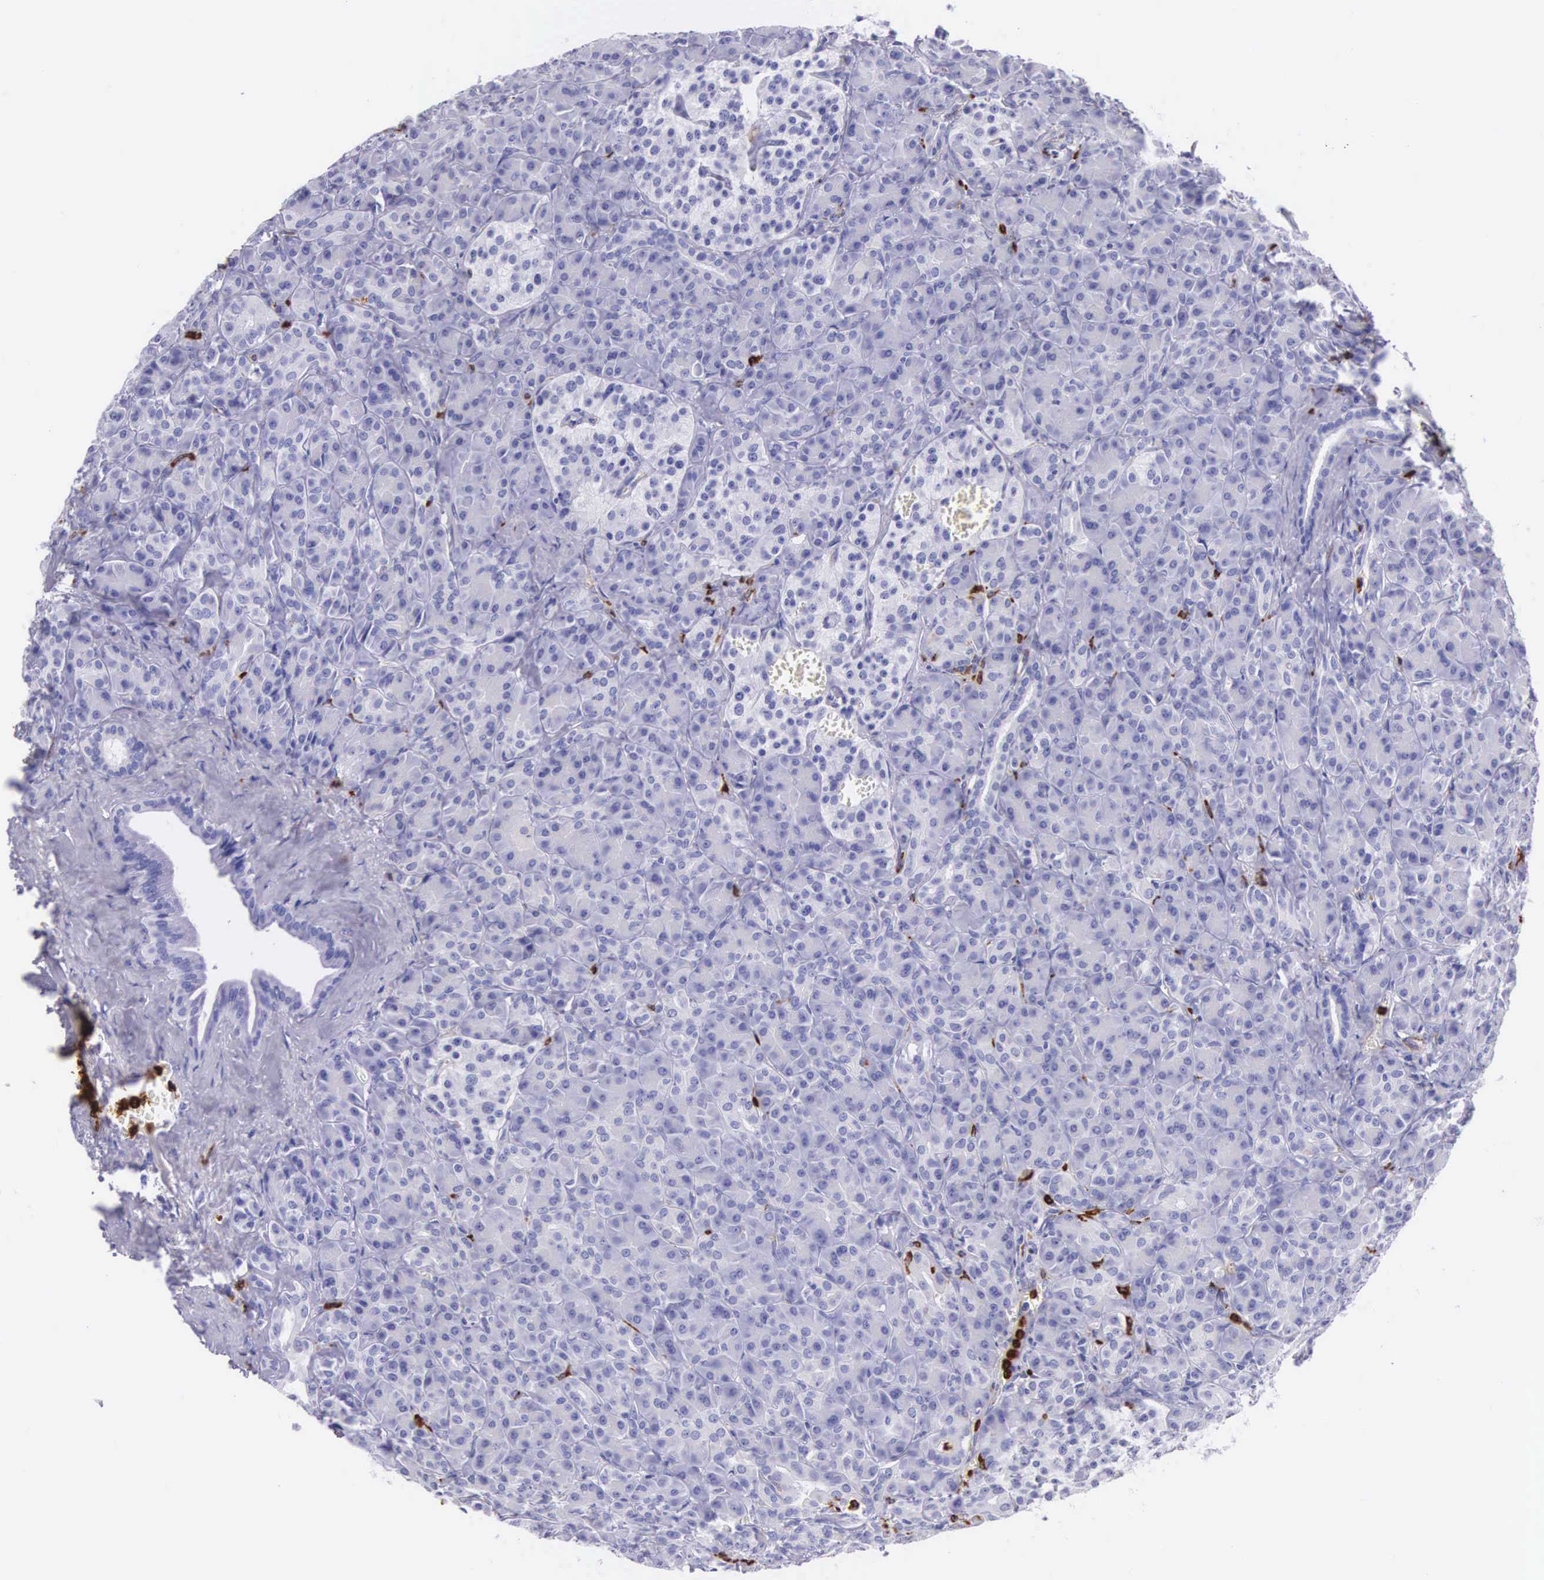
{"staining": {"intensity": "negative", "quantity": "none", "location": "none"}, "tissue": "pancreas", "cell_type": "Exocrine glandular cells", "image_type": "normal", "snomed": [{"axis": "morphology", "description": "Normal tissue, NOS"}, {"axis": "topography", "description": "Lymph node"}, {"axis": "topography", "description": "Pancreas"}], "caption": "Exocrine glandular cells are negative for protein expression in normal human pancreas. (IHC, brightfield microscopy, high magnification).", "gene": "FCN1", "patient": {"sex": "male", "age": 59}}